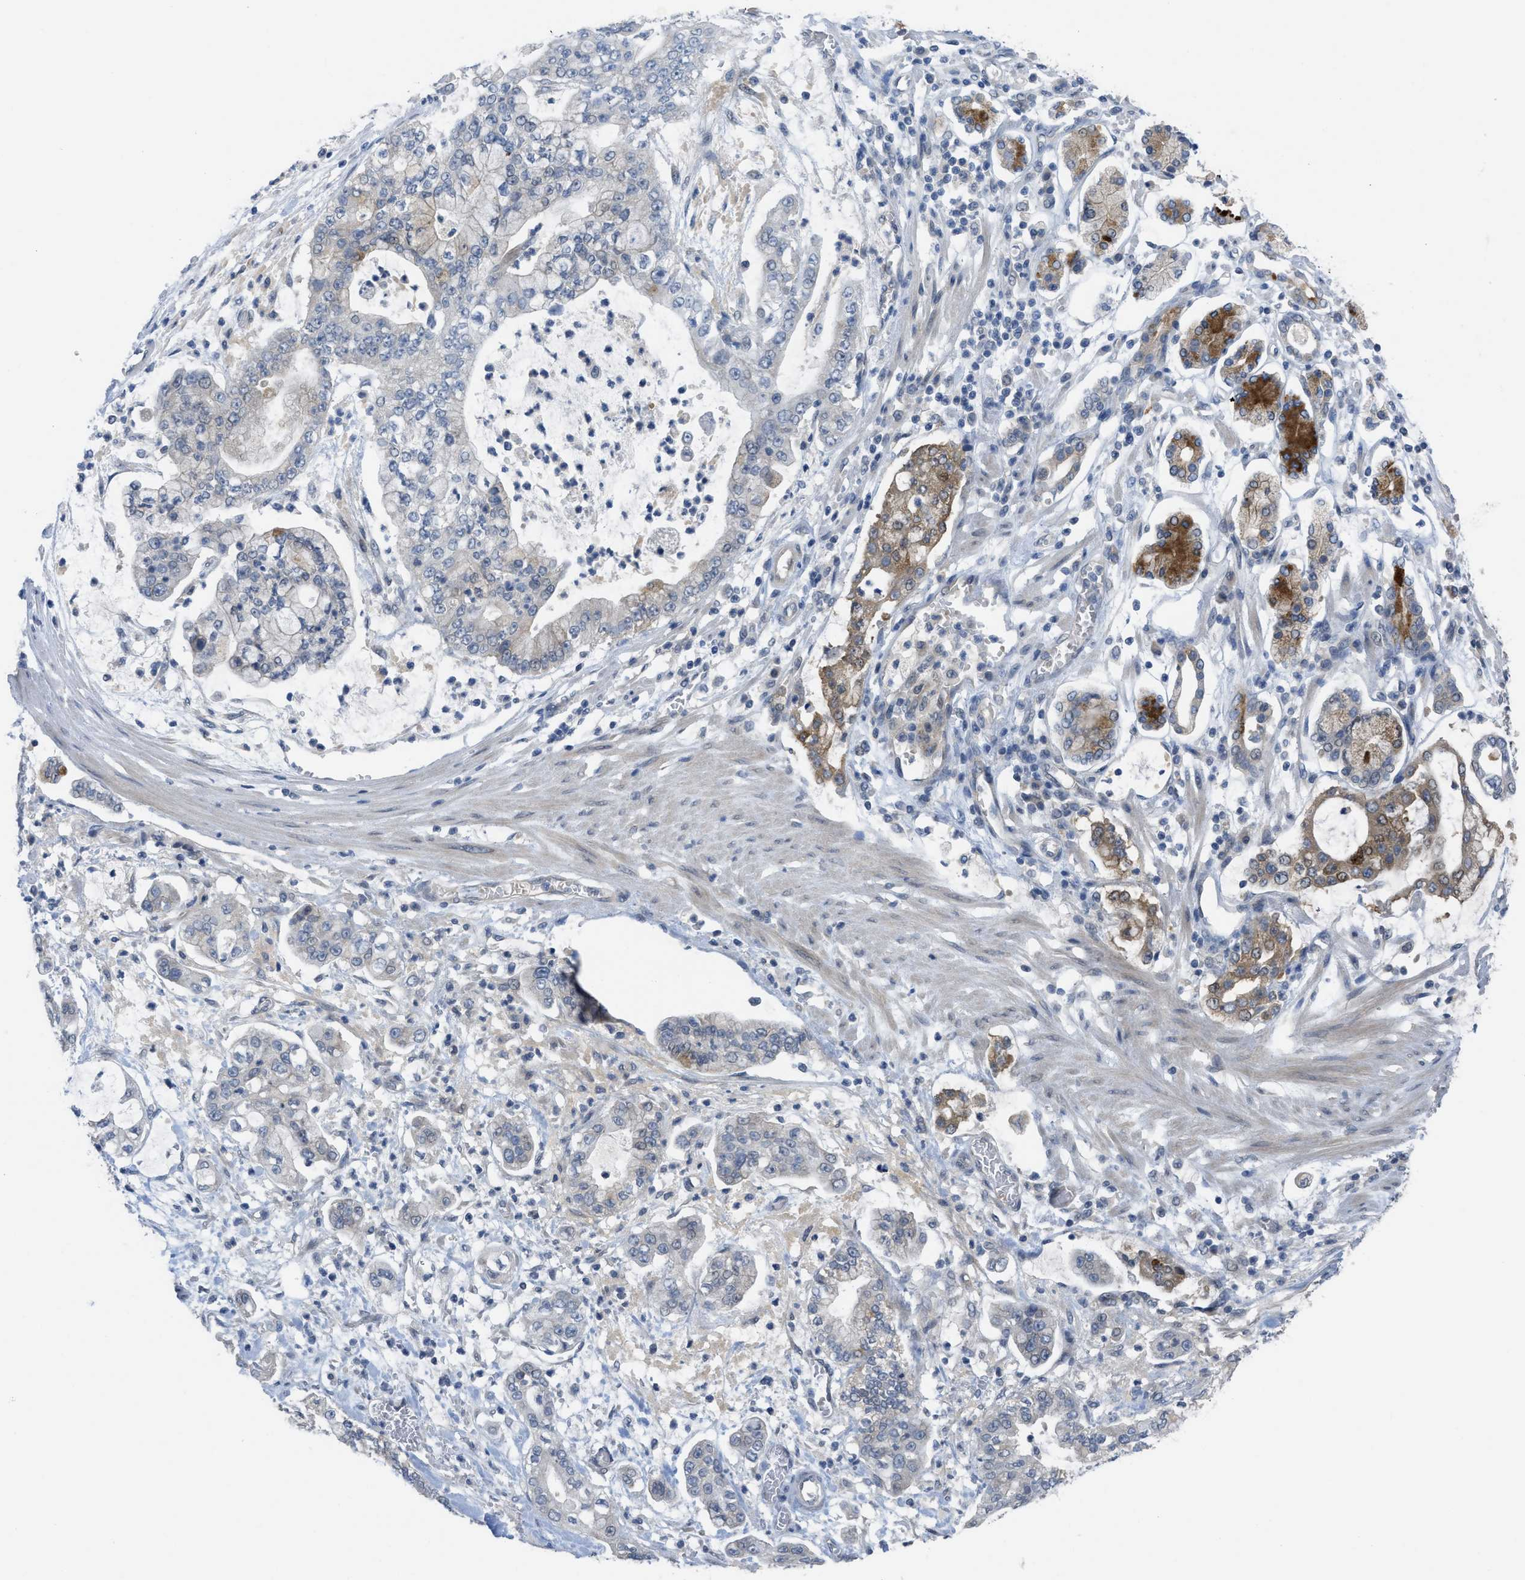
{"staining": {"intensity": "negative", "quantity": "none", "location": "none"}, "tissue": "stomach cancer", "cell_type": "Tumor cells", "image_type": "cancer", "snomed": [{"axis": "morphology", "description": "Adenocarcinoma, NOS"}, {"axis": "topography", "description": "Stomach"}], "caption": "There is no significant expression in tumor cells of adenocarcinoma (stomach).", "gene": "TNFAIP1", "patient": {"sex": "male", "age": 76}}